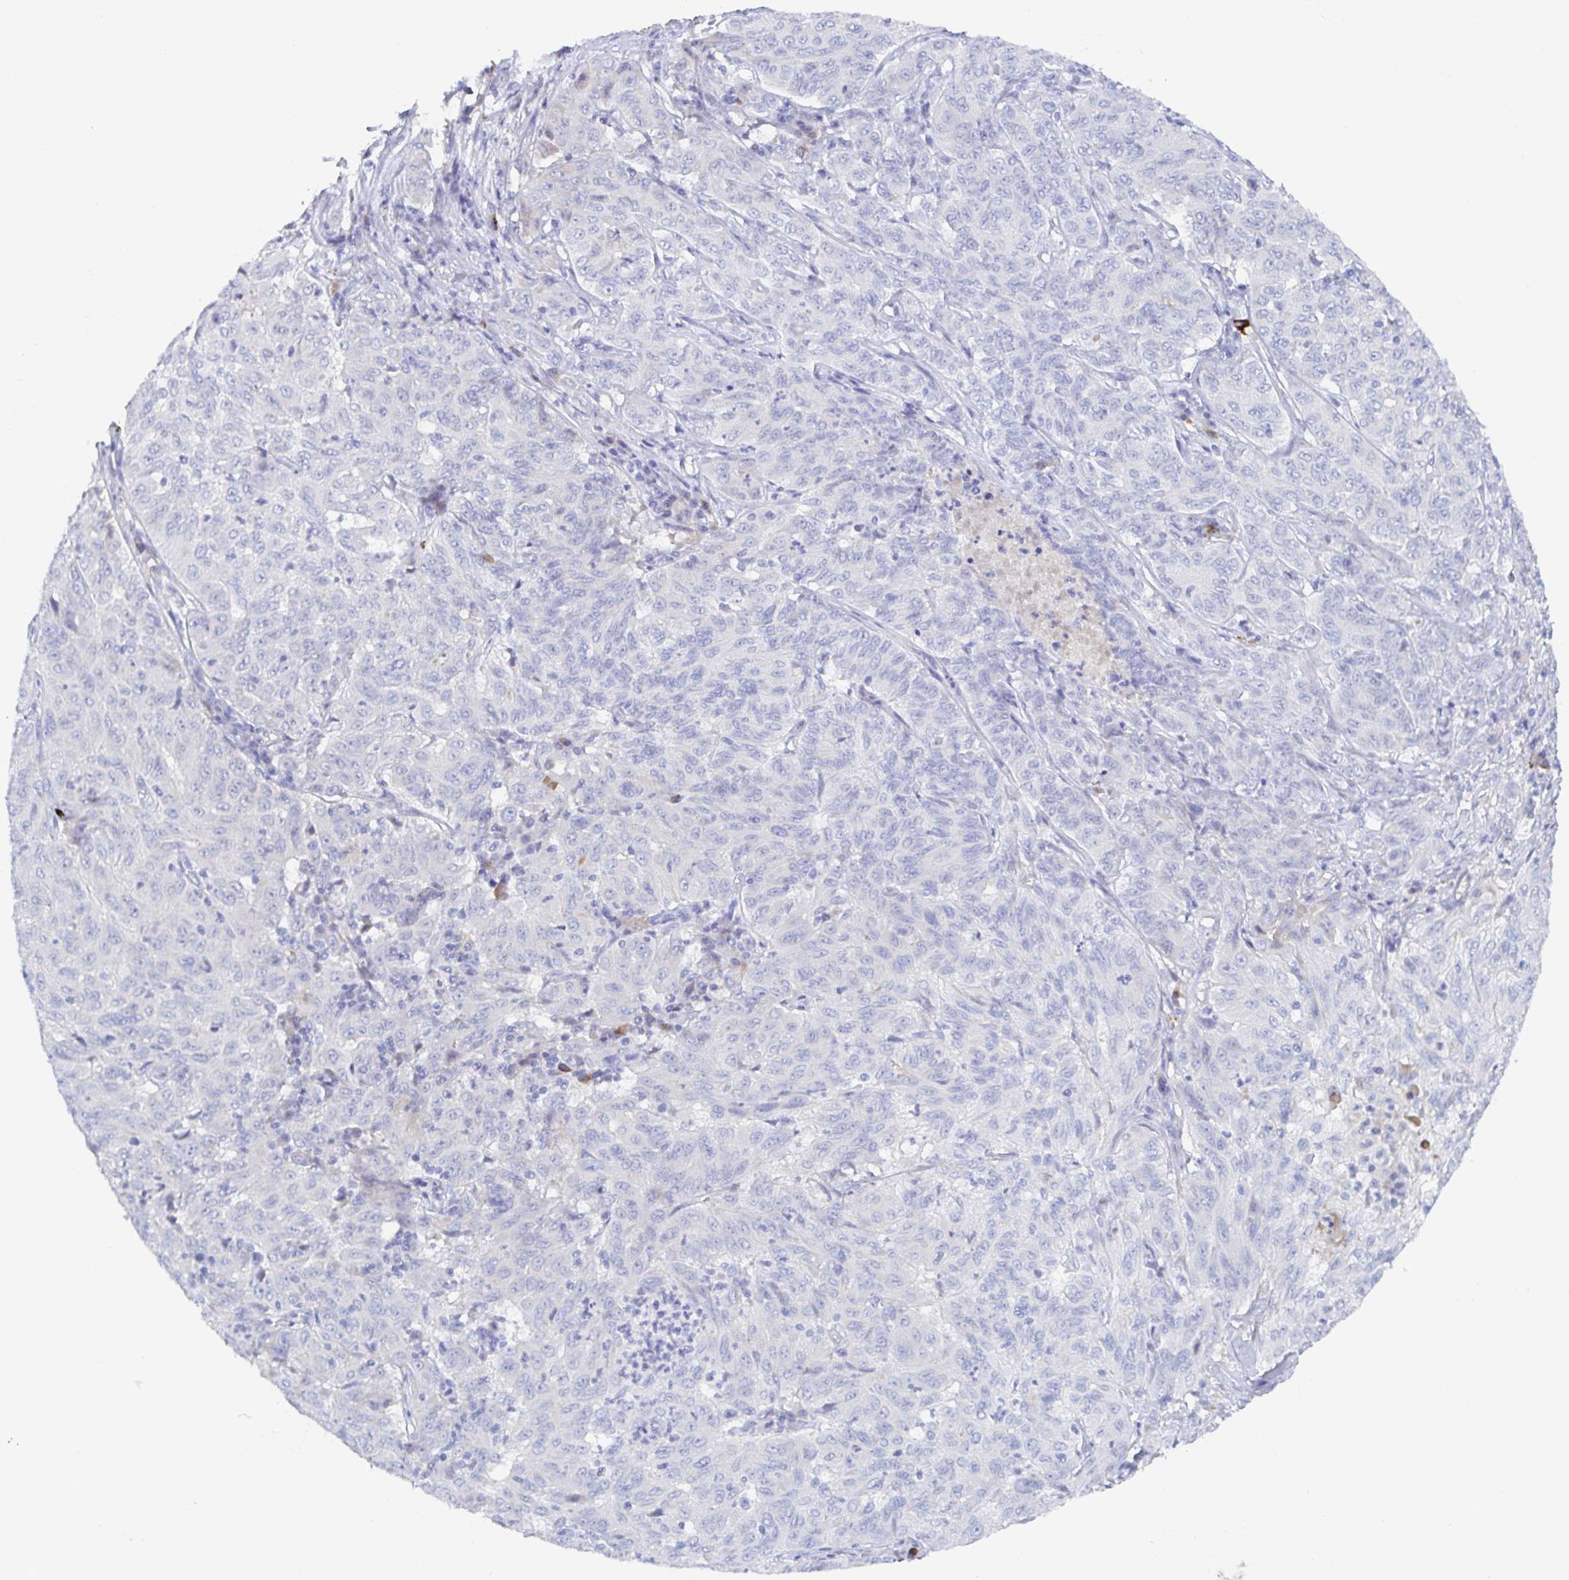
{"staining": {"intensity": "negative", "quantity": "none", "location": "none"}, "tissue": "pancreatic cancer", "cell_type": "Tumor cells", "image_type": "cancer", "snomed": [{"axis": "morphology", "description": "Adenocarcinoma, NOS"}, {"axis": "topography", "description": "Pancreas"}], "caption": "There is no significant expression in tumor cells of pancreatic cancer.", "gene": "OR2A4", "patient": {"sex": "male", "age": 63}}